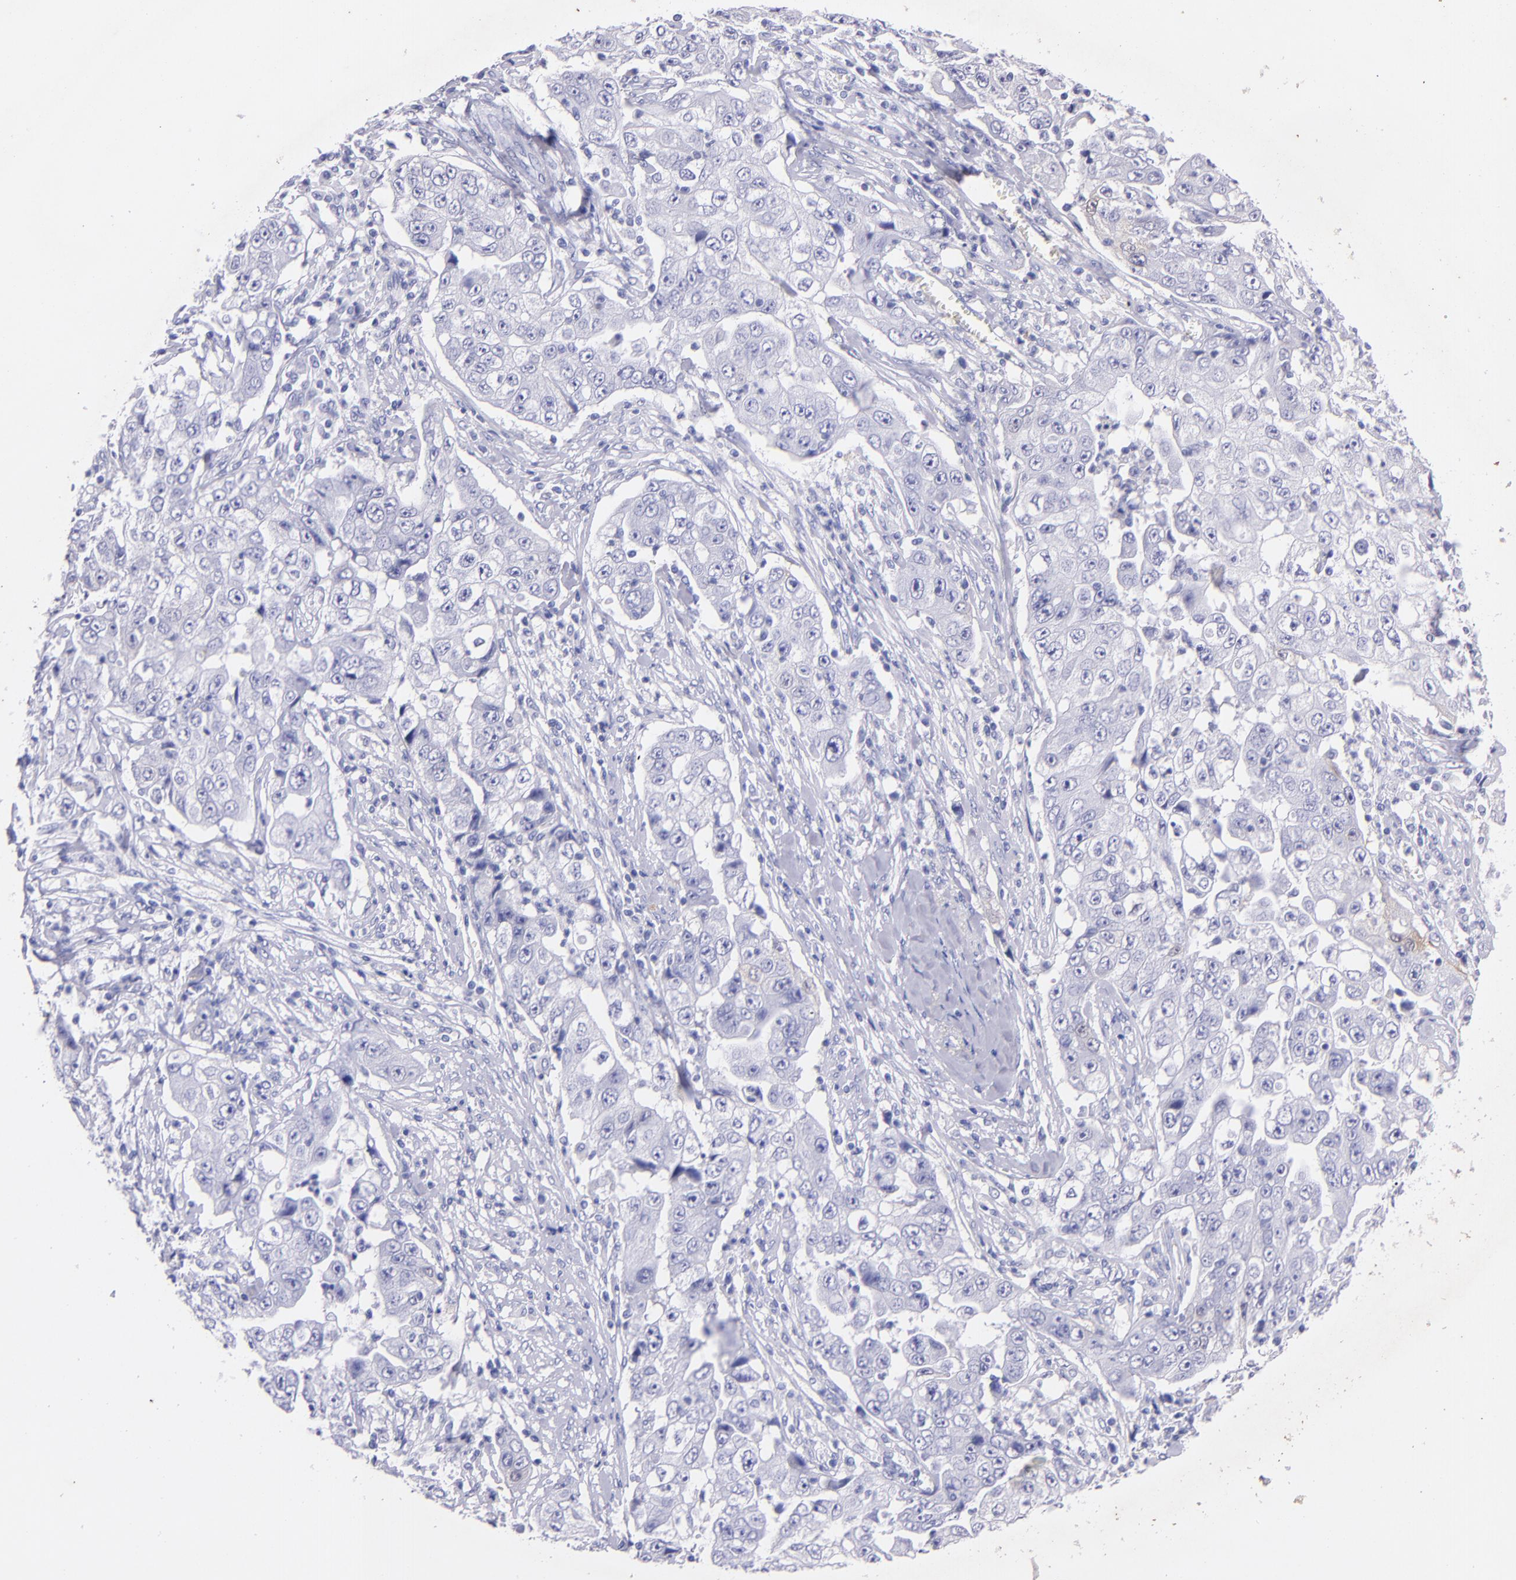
{"staining": {"intensity": "negative", "quantity": "none", "location": "none"}, "tissue": "lung cancer", "cell_type": "Tumor cells", "image_type": "cancer", "snomed": [{"axis": "morphology", "description": "Squamous cell carcinoma, NOS"}, {"axis": "topography", "description": "Lung"}], "caption": "A photomicrograph of human lung cancer is negative for staining in tumor cells. (Brightfield microscopy of DAB IHC at high magnification).", "gene": "UCHL1", "patient": {"sex": "male", "age": 64}}